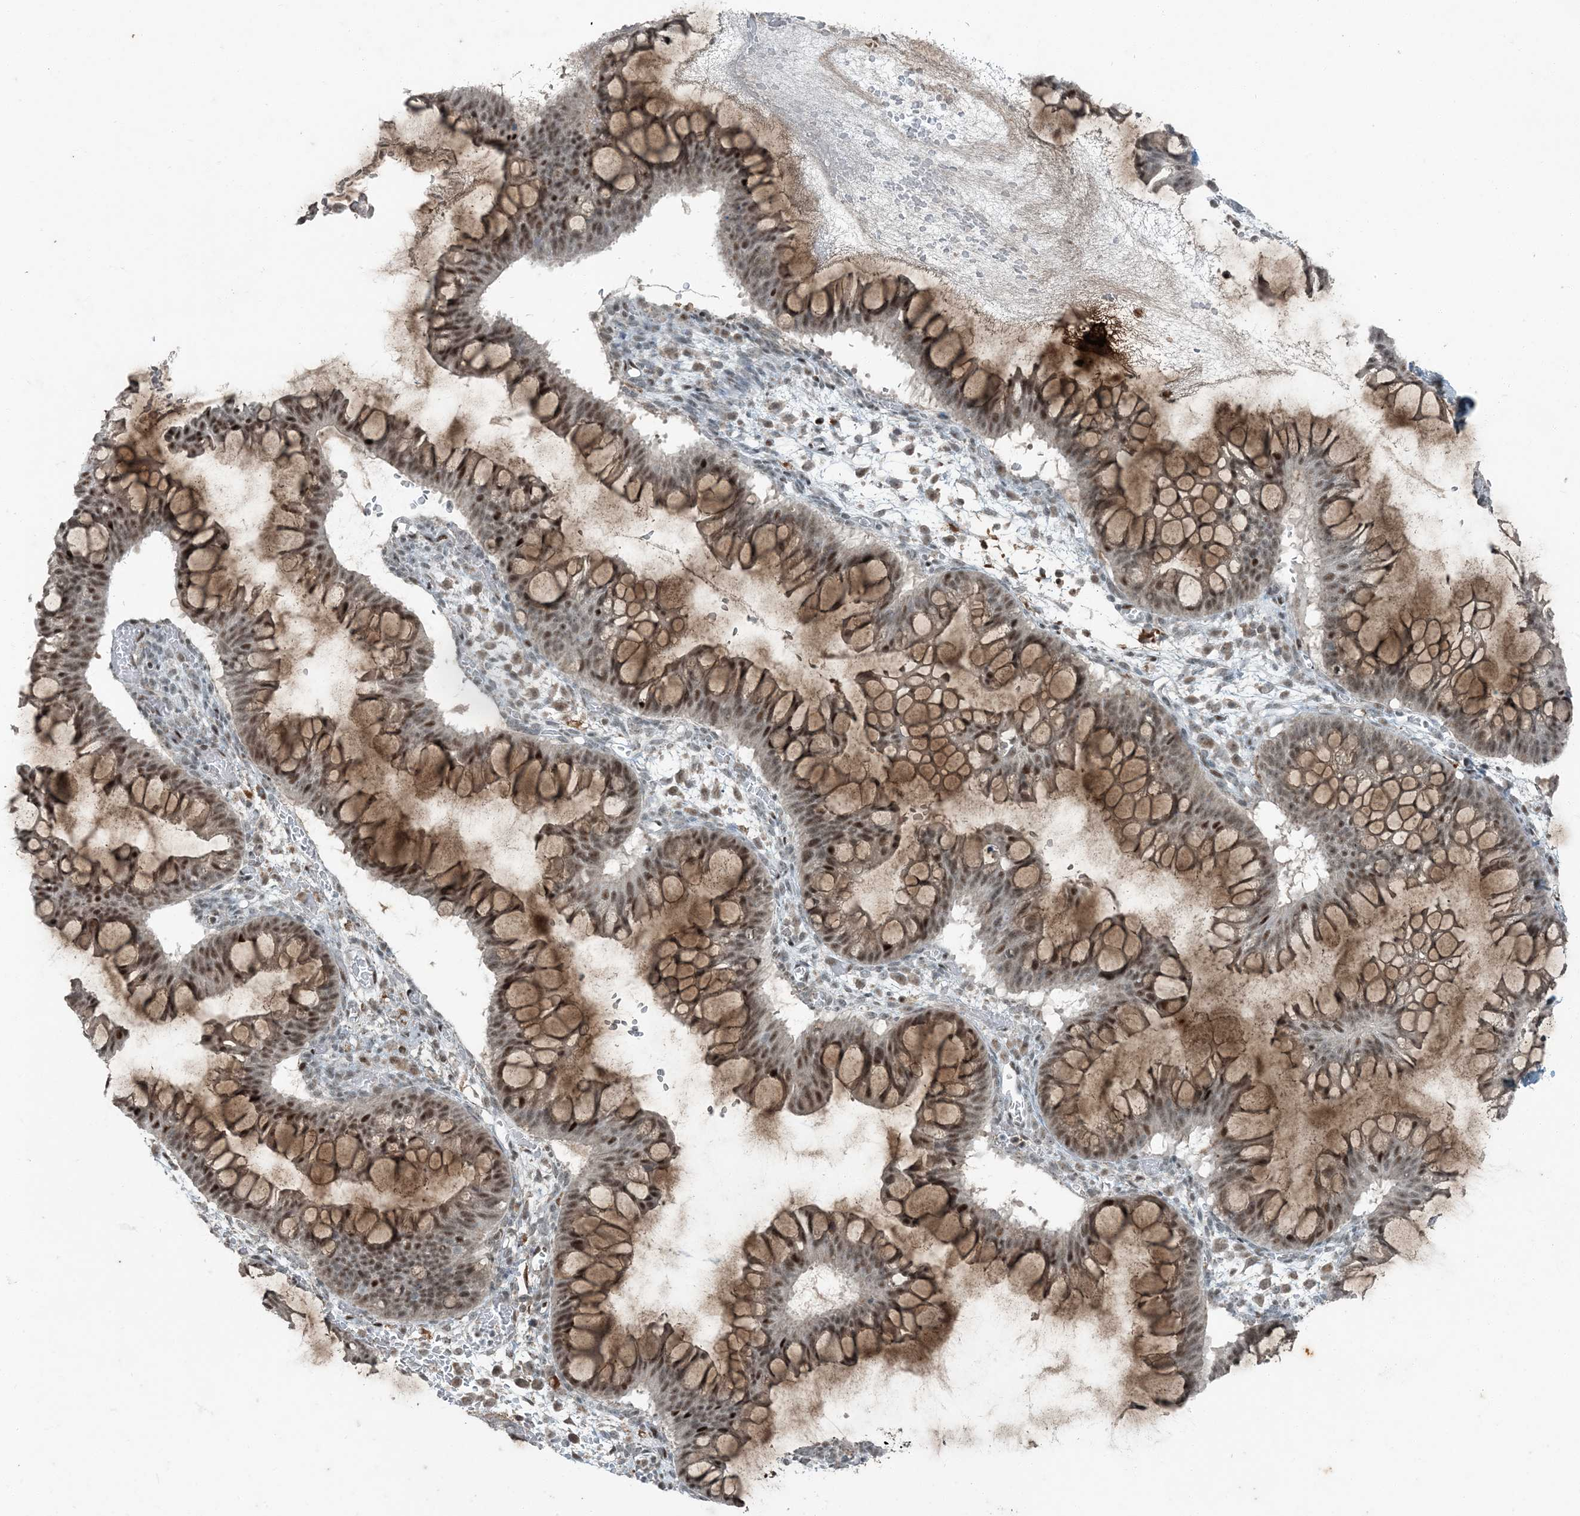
{"staining": {"intensity": "moderate", "quantity": ">75%", "location": "cytoplasmic/membranous,nuclear"}, "tissue": "ovarian cancer", "cell_type": "Tumor cells", "image_type": "cancer", "snomed": [{"axis": "morphology", "description": "Cystadenocarcinoma, mucinous, NOS"}, {"axis": "topography", "description": "Ovary"}], "caption": "Moderate cytoplasmic/membranous and nuclear protein expression is identified in approximately >75% of tumor cells in mucinous cystadenocarcinoma (ovarian).", "gene": "TADA2B", "patient": {"sex": "female", "age": 73}}